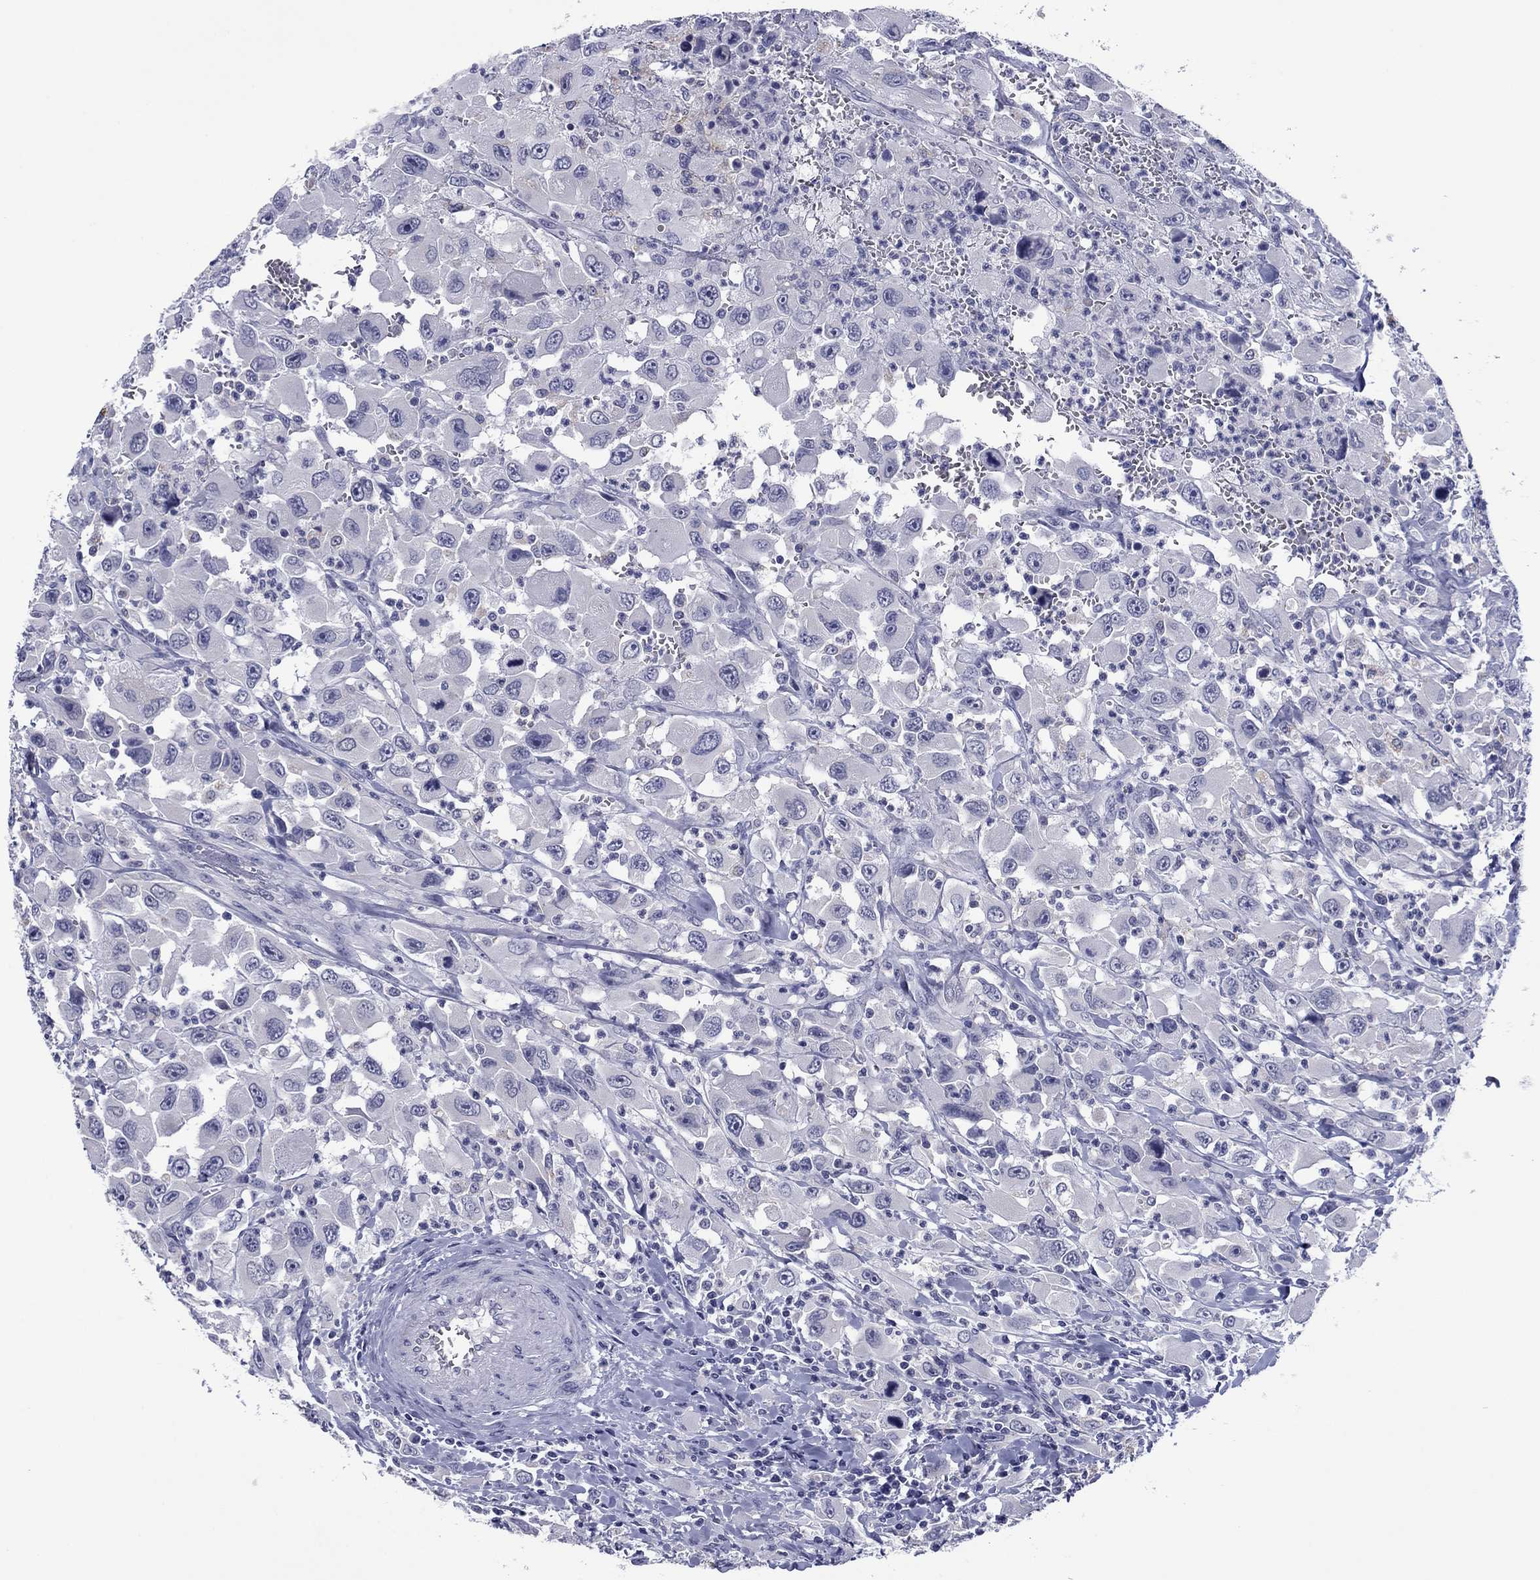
{"staining": {"intensity": "negative", "quantity": "none", "location": "none"}, "tissue": "head and neck cancer", "cell_type": "Tumor cells", "image_type": "cancer", "snomed": [{"axis": "morphology", "description": "Squamous cell carcinoma, NOS"}, {"axis": "morphology", "description": "Squamous cell carcinoma, metastatic, NOS"}, {"axis": "topography", "description": "Oral tissue"}, {"axis": "topography", "description": "Head-Neck"}], "caption": "IHC micrograph of head and neck cancer stained for a protein (brown), which displays no staining in tumor cells.", "gene": "TCFL5", "patient": {"sex": "female", "age": 85}}